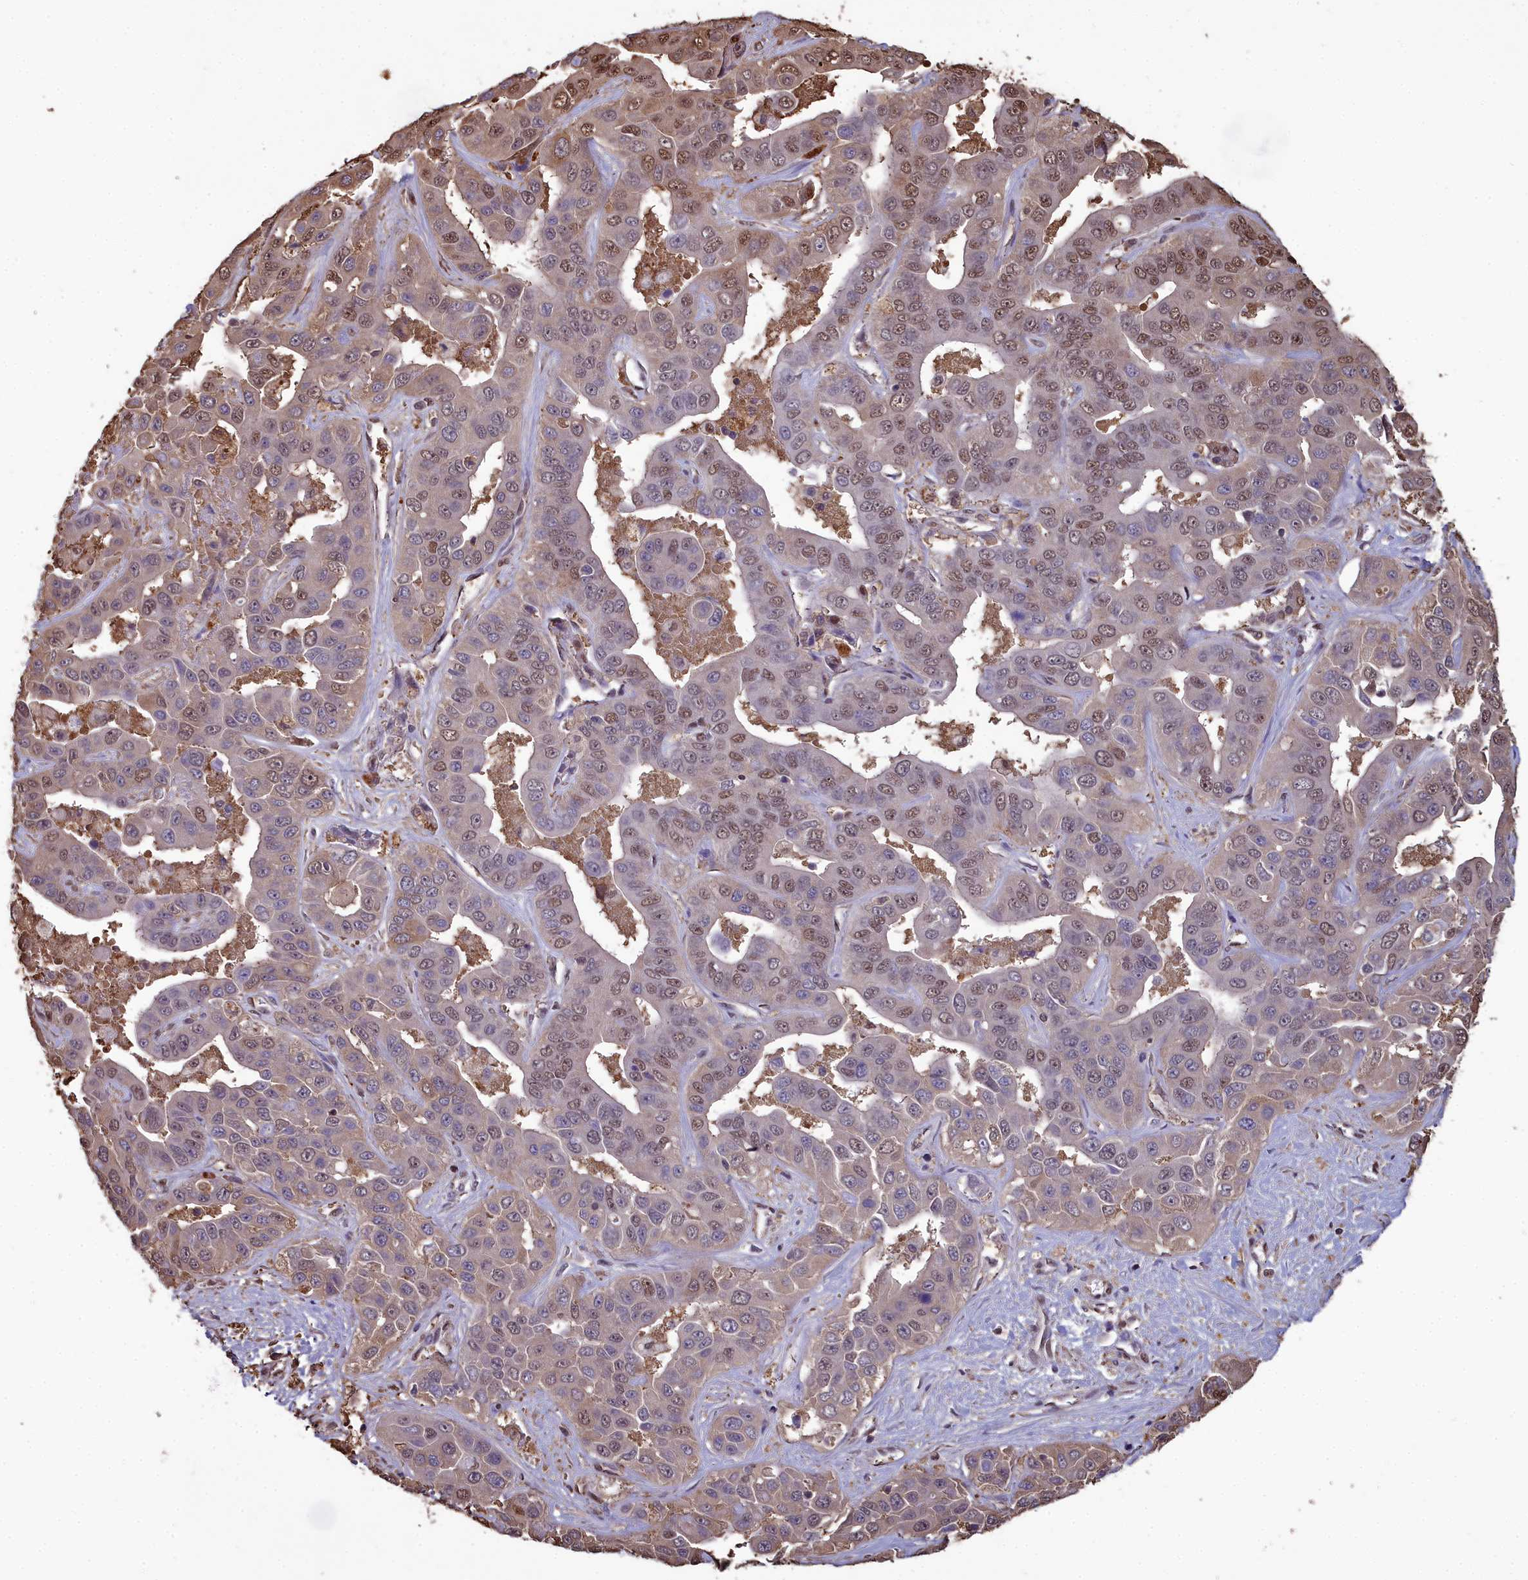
{"staining": {"intensity": "moderate", "quantity": ">75%", "location": "nuclear"}, "tissue": "liver cancer", "cell_type": "Tumor cells", "image_type": "cancer", "snomed": [{"axis": "morphology", "description": "Cholangiocarcinoma"}, {"axis": "topography", "description": "Liver"}], "caption": "This histopathology image exhibits immunohistochemistry staining of human liver cholangiocarcinoma, with medium moderate nuclear expression in about >75% of tumor cells.", "gene": "GAPDH", "patient": {"sex": "female", "age": 52}}